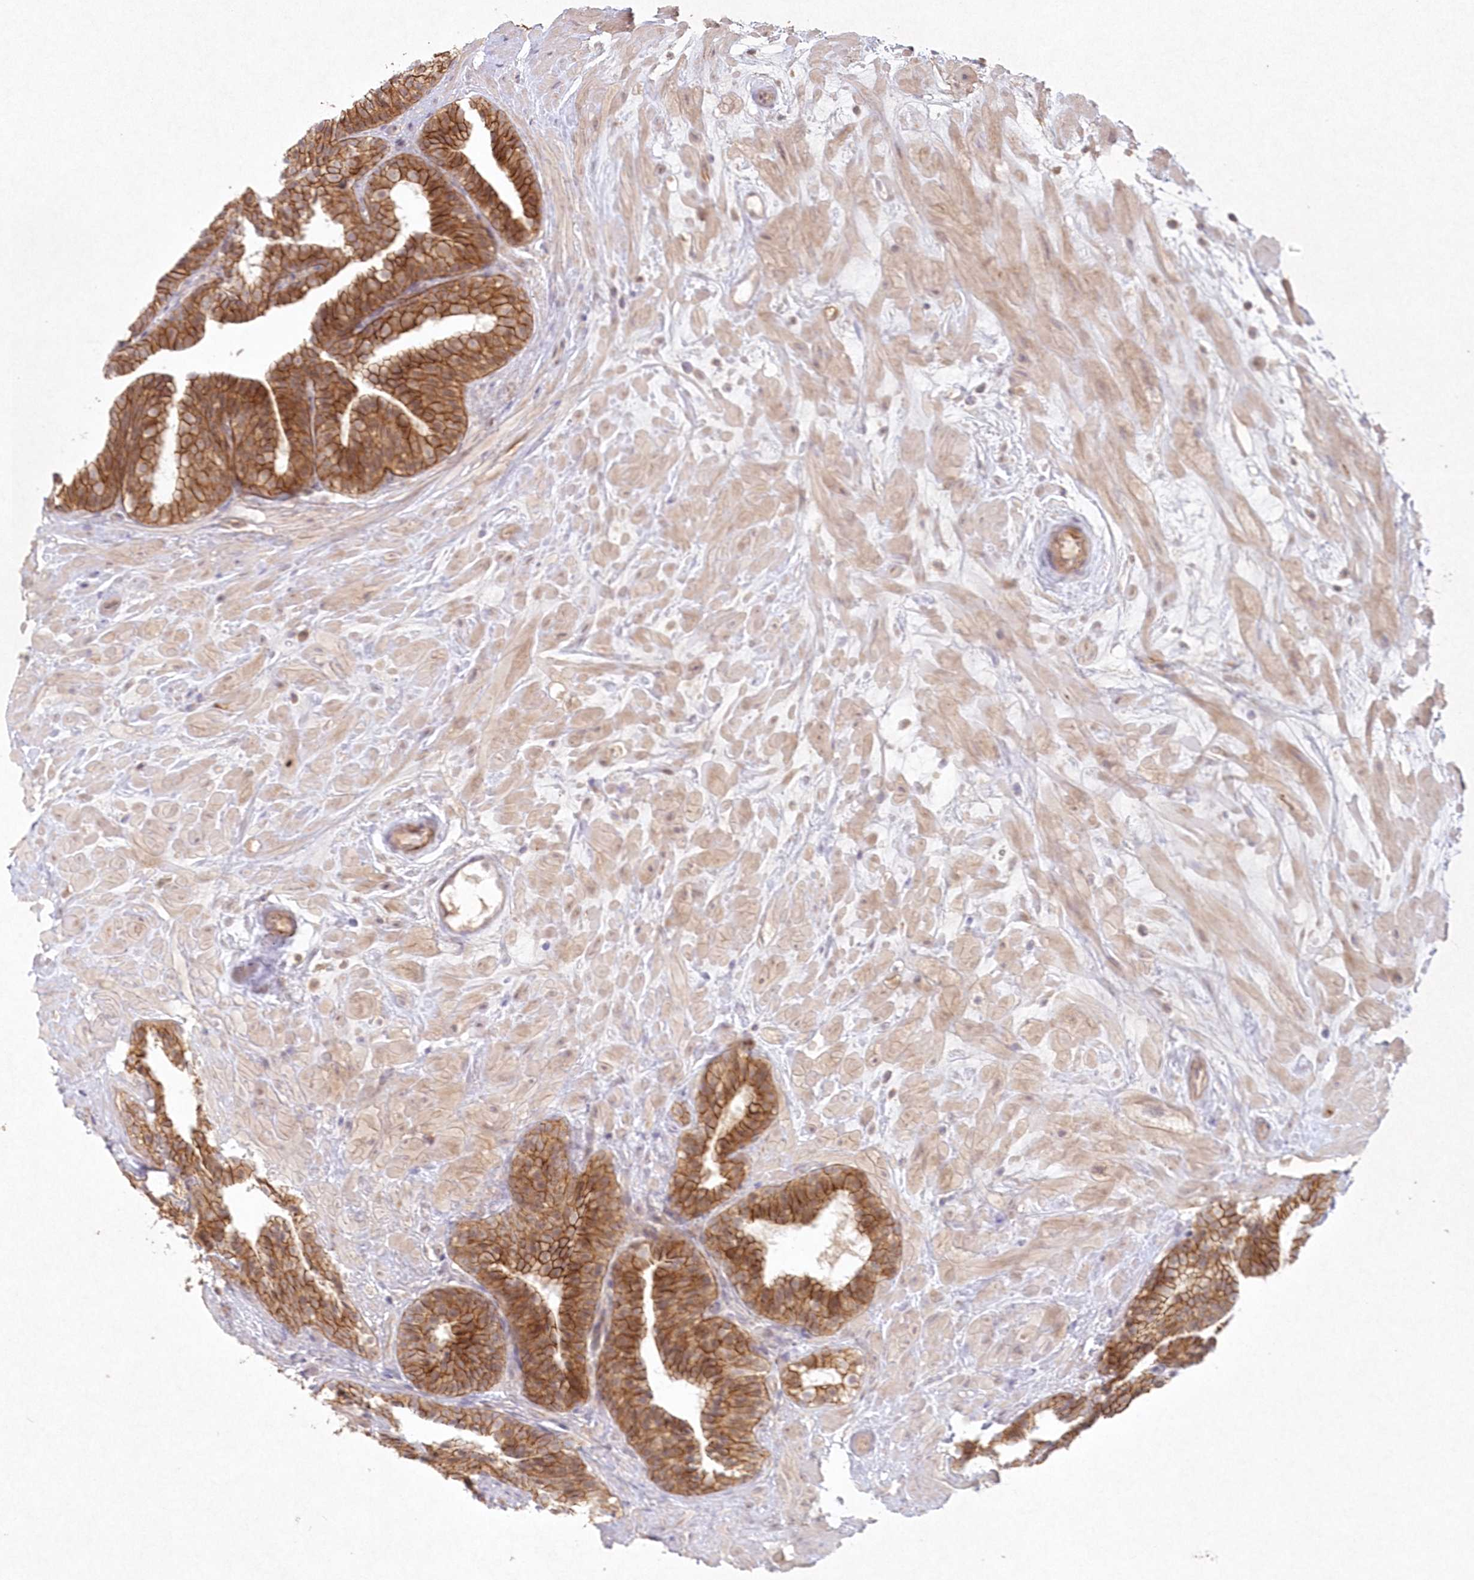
{"staining": {"intensity": "strong", "quantity": ">75%", "location": "cytoplasmic/membranous"}, "tissue": "prostate cancer", "cell_type": "Tumor cells", "image_type": "cancer", "snomed": [{"axis": "morphology", "description": "Adenocarcinoma, High grade"}, {"axis": "topography", "description": "Prostate"}], "caption": "A photomicrograph showing strong cytoplasmic/membranous positivity in about >75% of tumor cells in prostate cancer (high-grade adenocarcinoma), as visualized by brown immunohistochemical staining.", "gene": "TOGARAM2", "patient": {"sex": "male", "age": 56}}